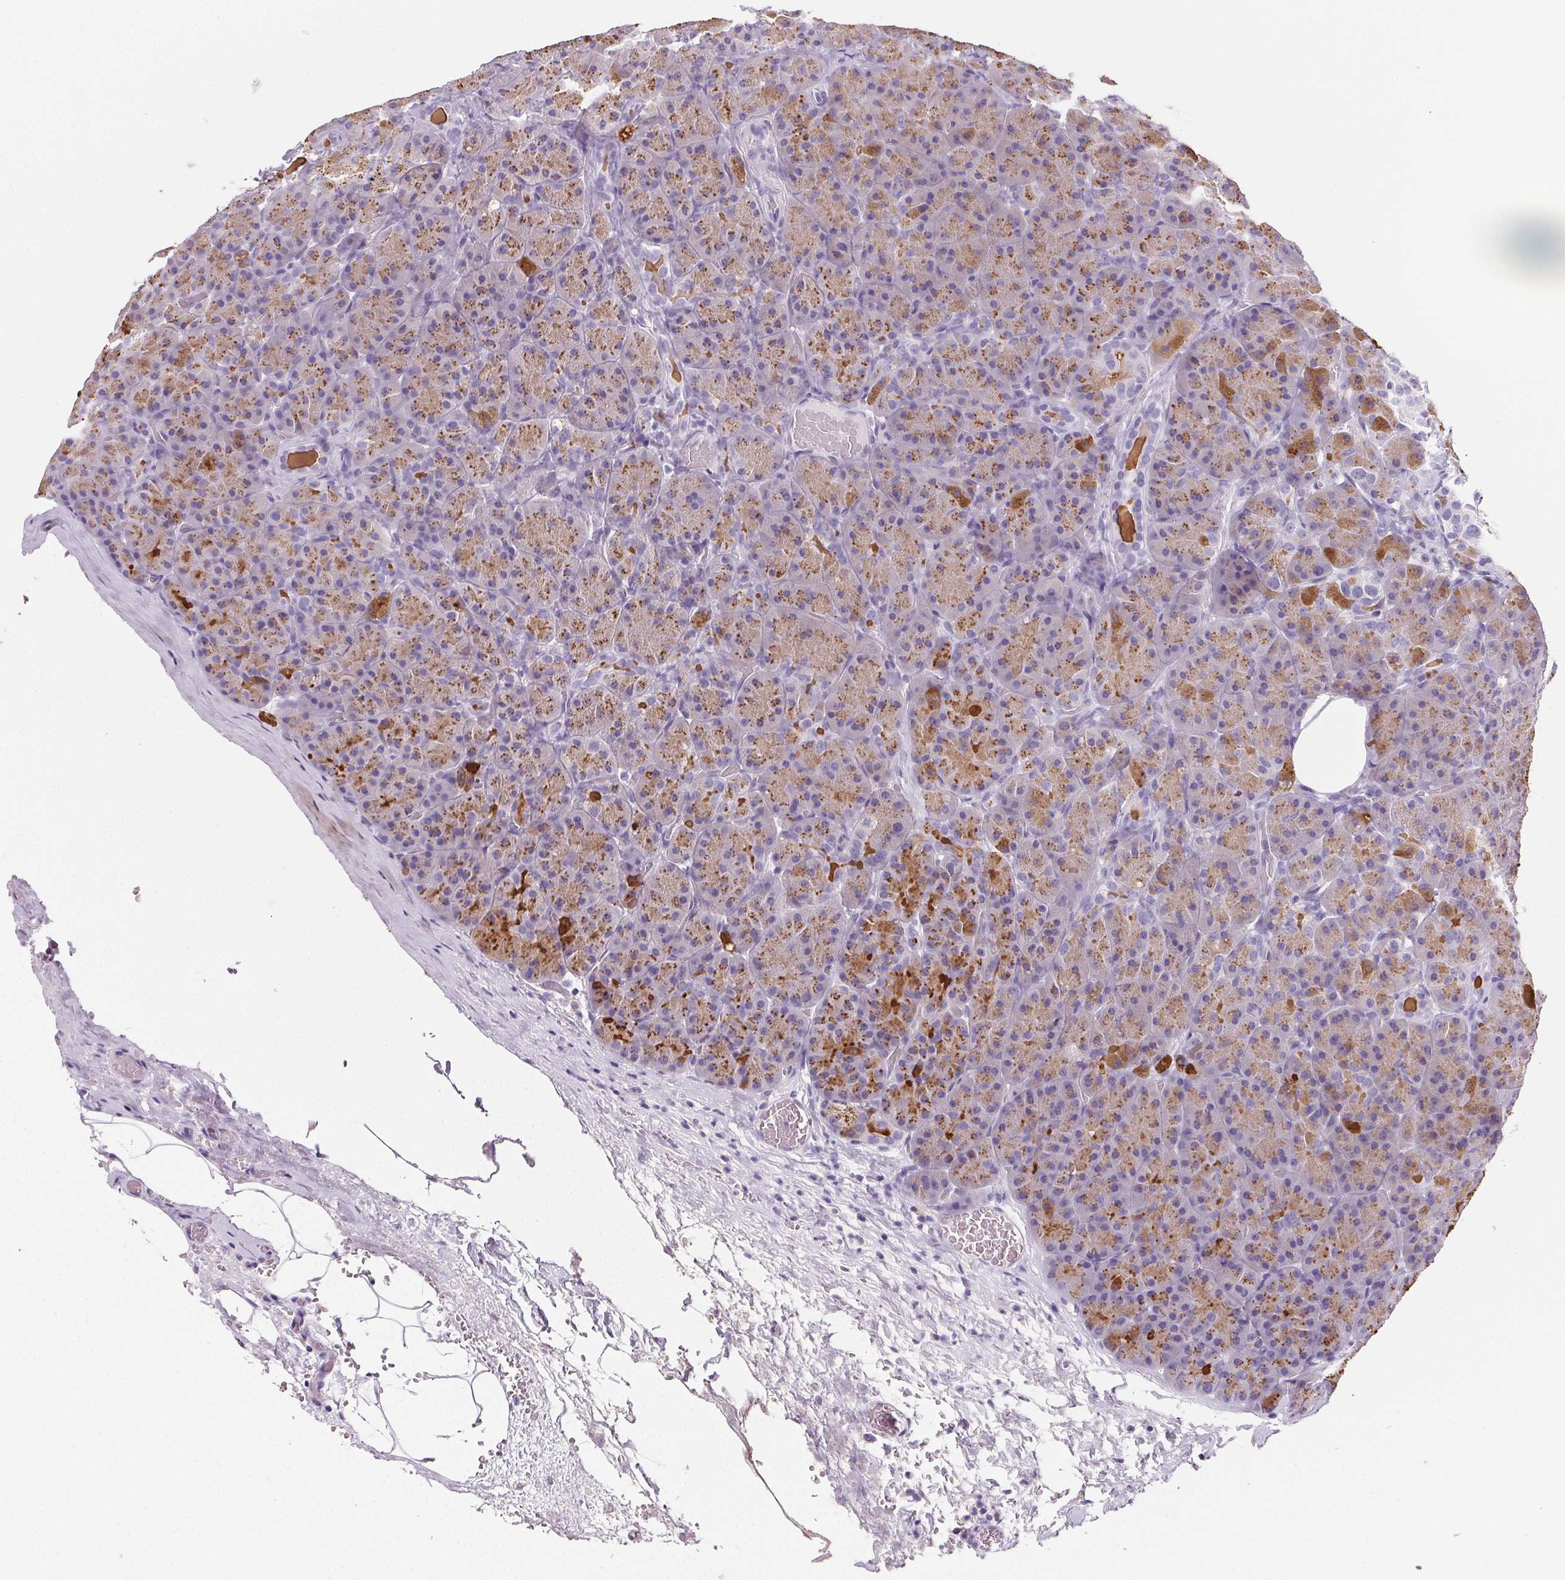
{"staining": {"intensity": "strong", "quantity": "25%-75%", "location": "cytoplasmic/membranous"}, "tissue": "pancreas", "cell_type": "Exocrine glandular cells", "image_type": "normal", "snomed": [{"axis": "morphology", "description": "Normal tissue, NOS"}, {"axis": "topography", "description": "Pancreas"}], "caption": "Protein staining shows strong cytoplasmic/membranous expression in approximately 25%-75% of exocrine glandular cells in benign pancreas.", "gene": "PRSS1", "patient": {"sex": "male", "age": 57}}